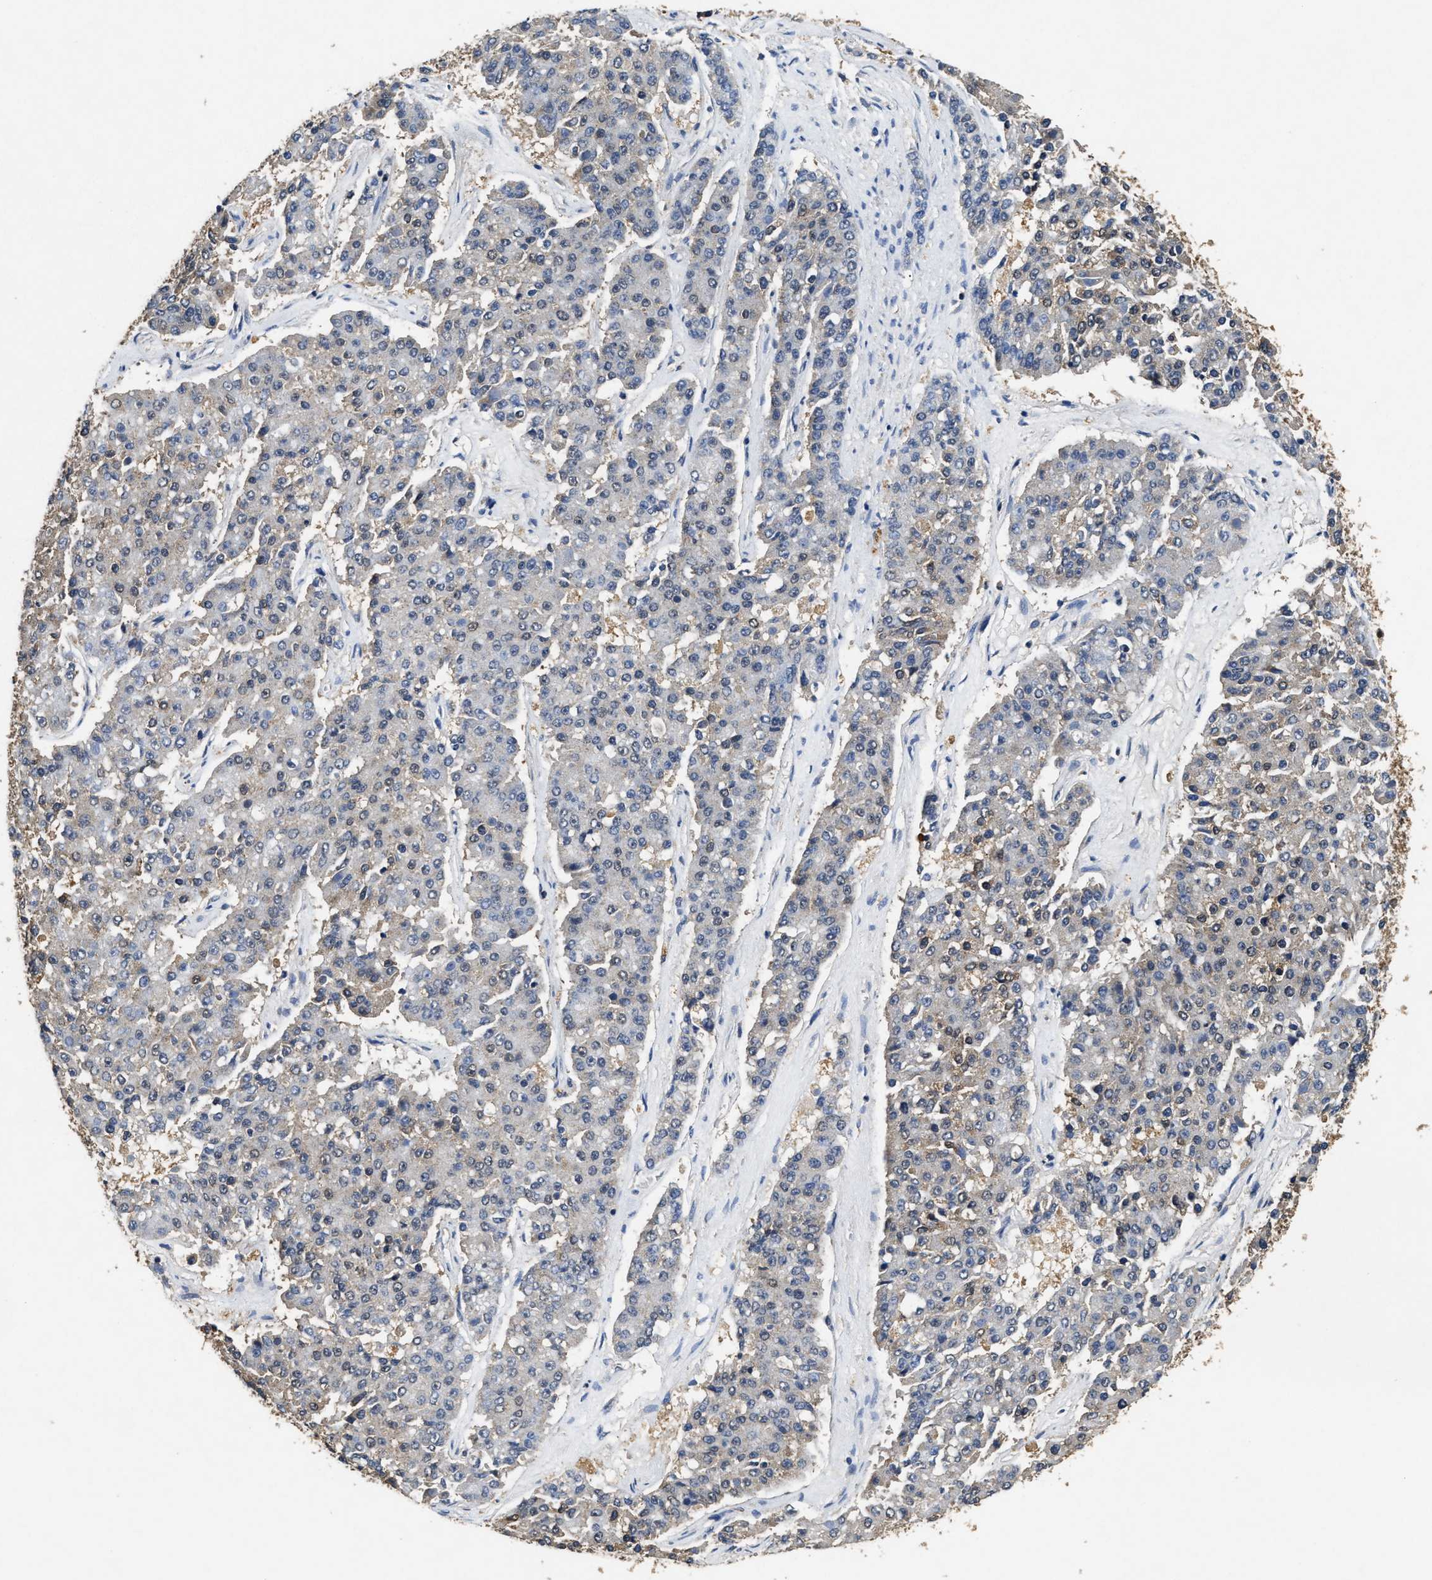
{"staining": {"intensity": "weak", "quantity": "<25%", "location": "cytoplasmic/membranous"}, "tissue": "pancreatic cancer", "cell_type": "Tumor cells", "image_type": "cancer", "snomed": [{"axis": "morphology", "description": "Adenocarcinoma, NOS"}, {"axis": "topography", "description": "Pancreas"}], "caption": "Immunohistochemical staining of human pancreatic cancer (adenocarcinoma) exhibits no significant staining in tumor cells.", "gene": "ACAT2", "patient": {"sex": "male", "age": 50}}